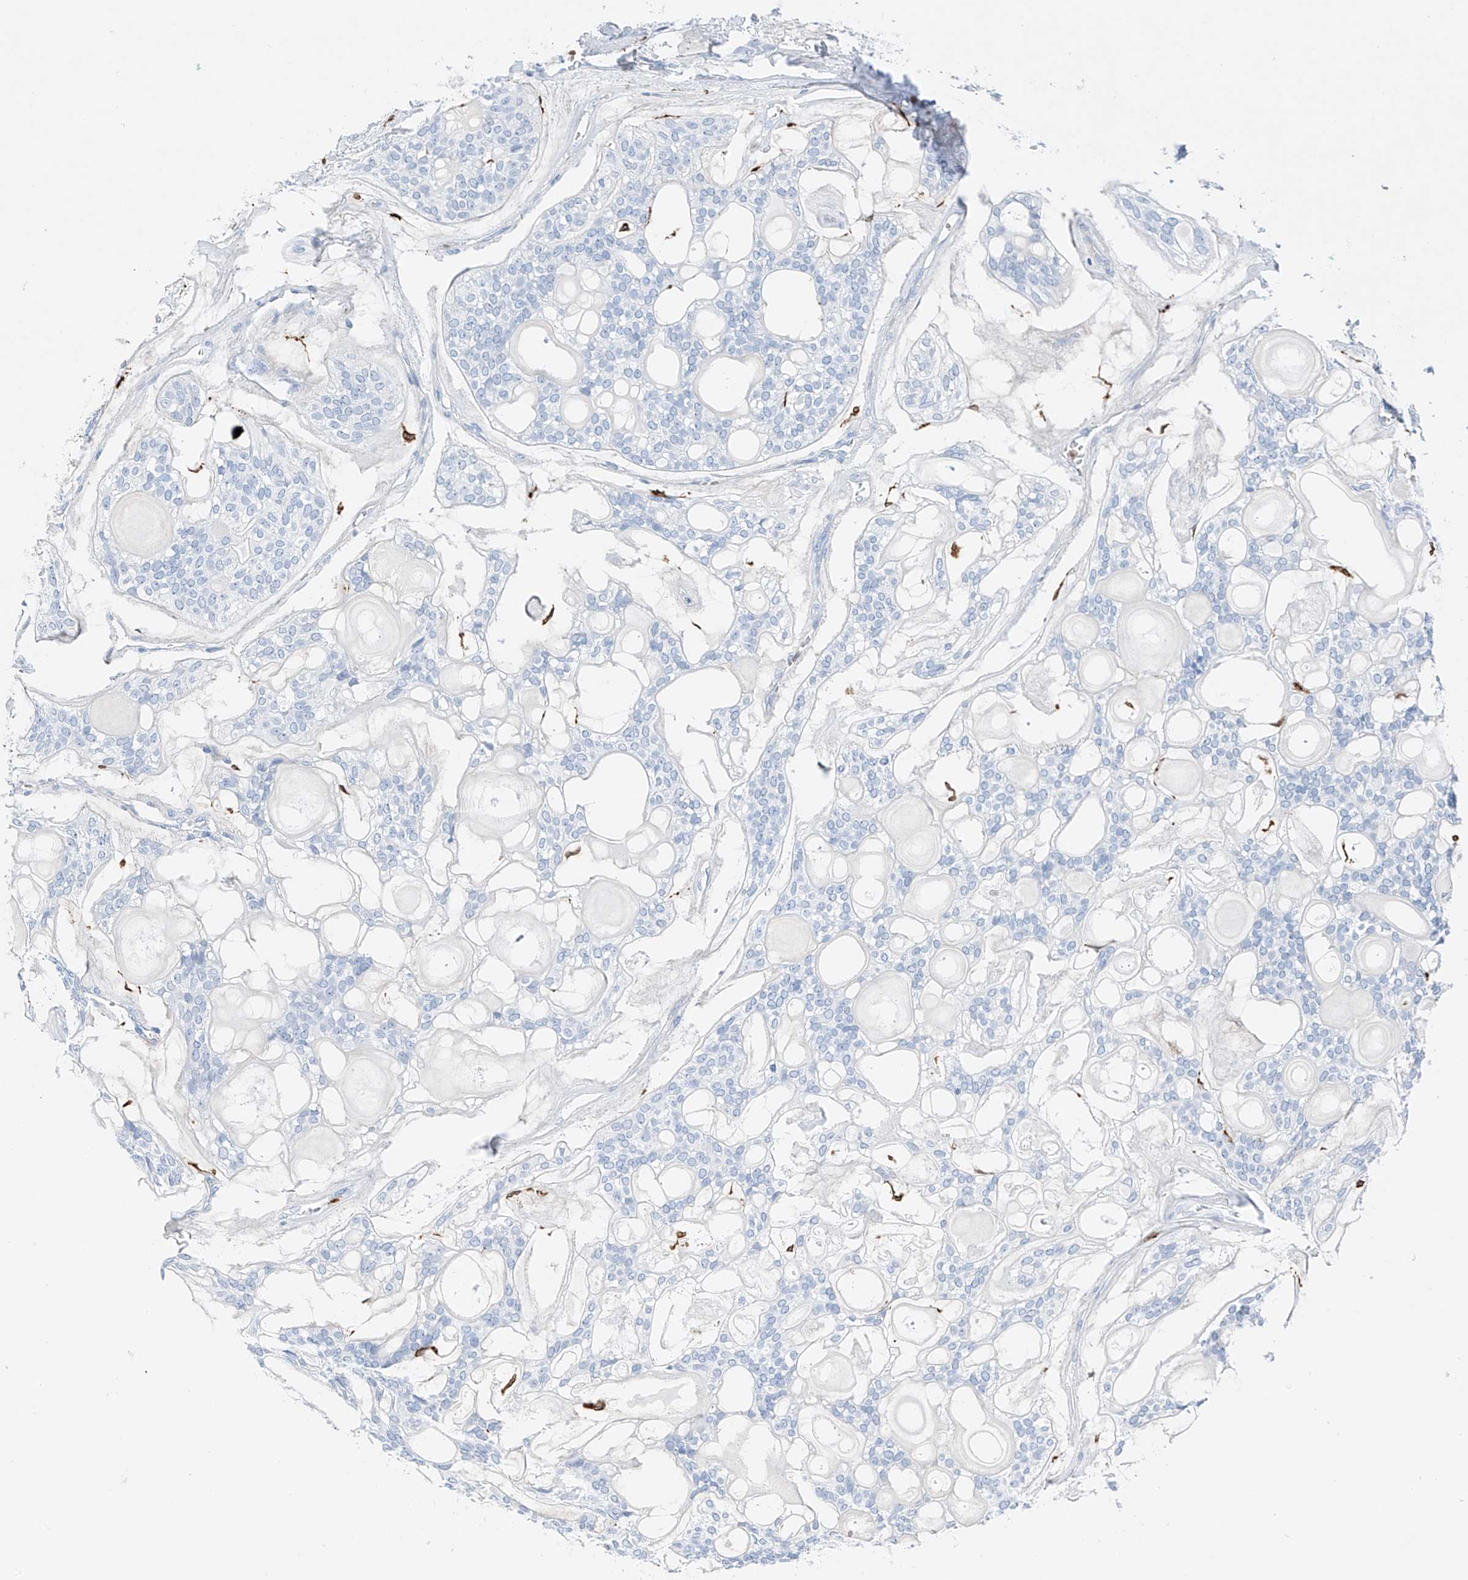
{"staining": {"intensity": "negative", "quantity": "none", "location": "none"}, "tissue": "head and neck cancer", "cell_type": "Tumor cells", "image_type": "cancer", "snomed": [{"axis": "morphology", "description": "Adenocarcinoma, NOS"}, {"axis": "topography", "description": "Head-Neck"}], "caption": "Head and neck cancer stained for a protein using immunohistochemistry (IHC) exhibits no staining tumor cells.", "gene": "TBXAS1", "patient": {"sex": "male", "age": 66}}